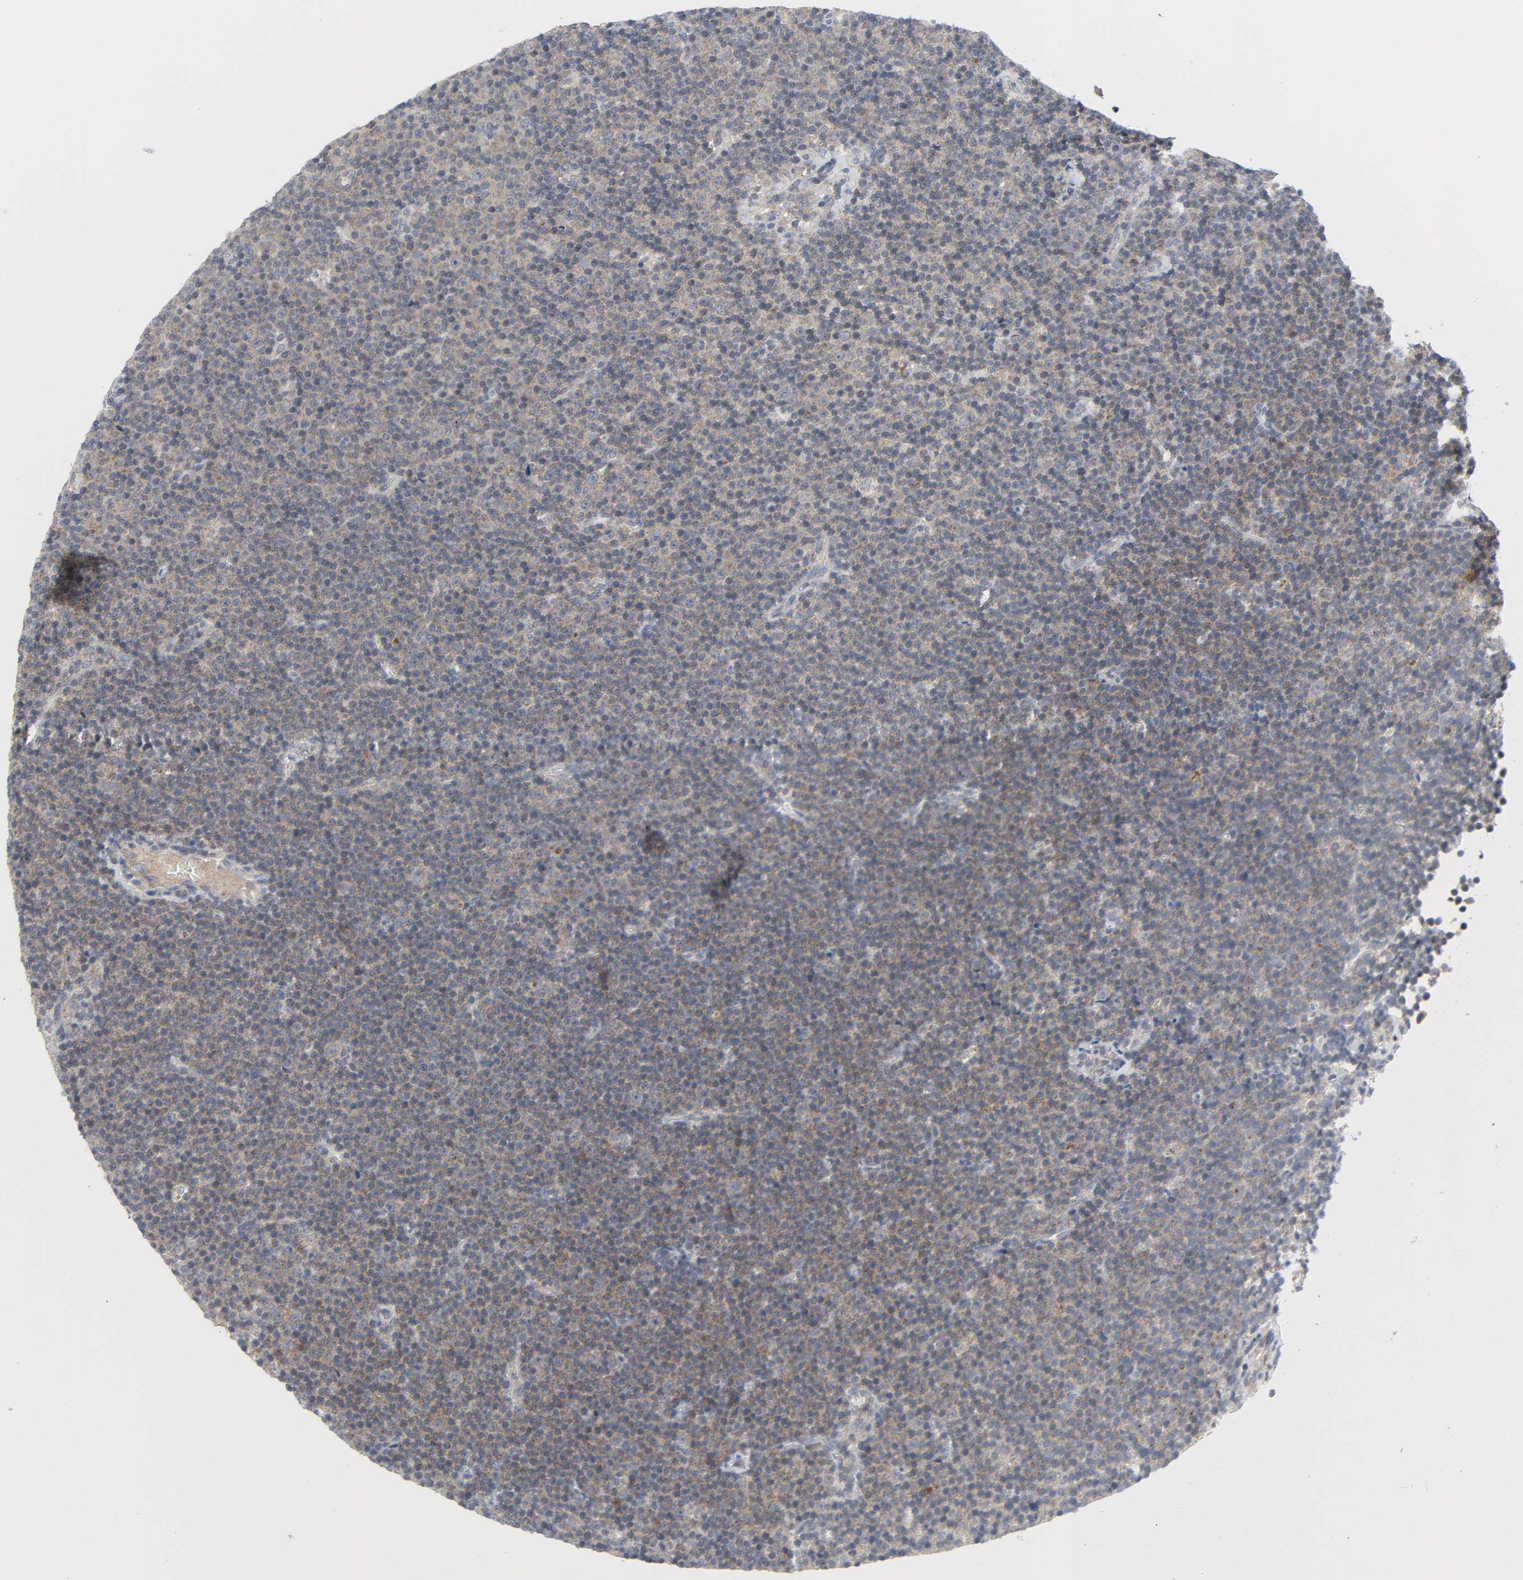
{"staining": {"intensity": "moderate", "quantity": ">75%", "location": "cytoplasmic/membranous"}, "tissue": "lymphoma", "cell_type": "Tumor cells", "image_type": "cancer", "snomed": [{"axis": "morphology", "description": "Malignant lymphoma, non-Hodgkin's type, Low grade"}, {"axis": "topography", "description": "Lymph node"}], "caption": "Moderate cytoplasmic/membranous positivity for a protein is appreciated in about >75% of tumor cells of lymphoma using IHC.", "gene": "CLIP1", "patient": {"sex": "female", "age": 67}}